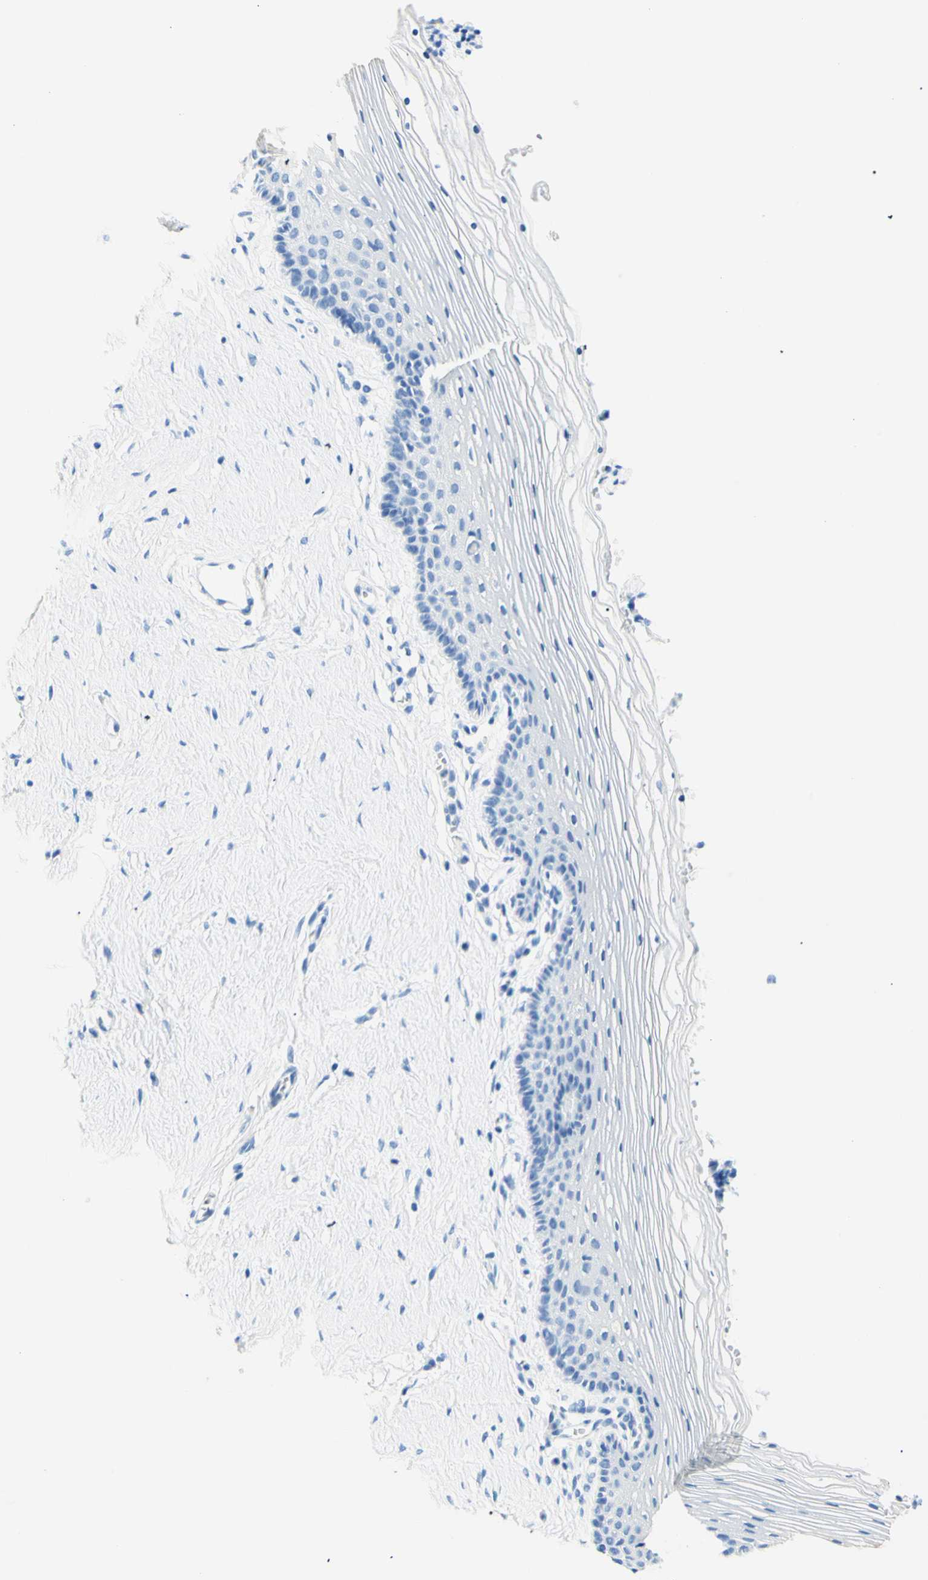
{"staining": {"intensity": "negative", "quantity": "none", "location": "none"}, "tissue": "vagina", "cell_type": "Squamous epithelial cells", "image_type": "normal", "snomed": [{"axis": "morphology", "description": "Normal tissue, NOS"}, {"axis": "topography", "description": "Vagina"}], "caption": "IHC of normal vagina reveals no staining in squamous epithelial cells.", "gene": "MYH2", "patient": {"sex": "female", "age": 32}}